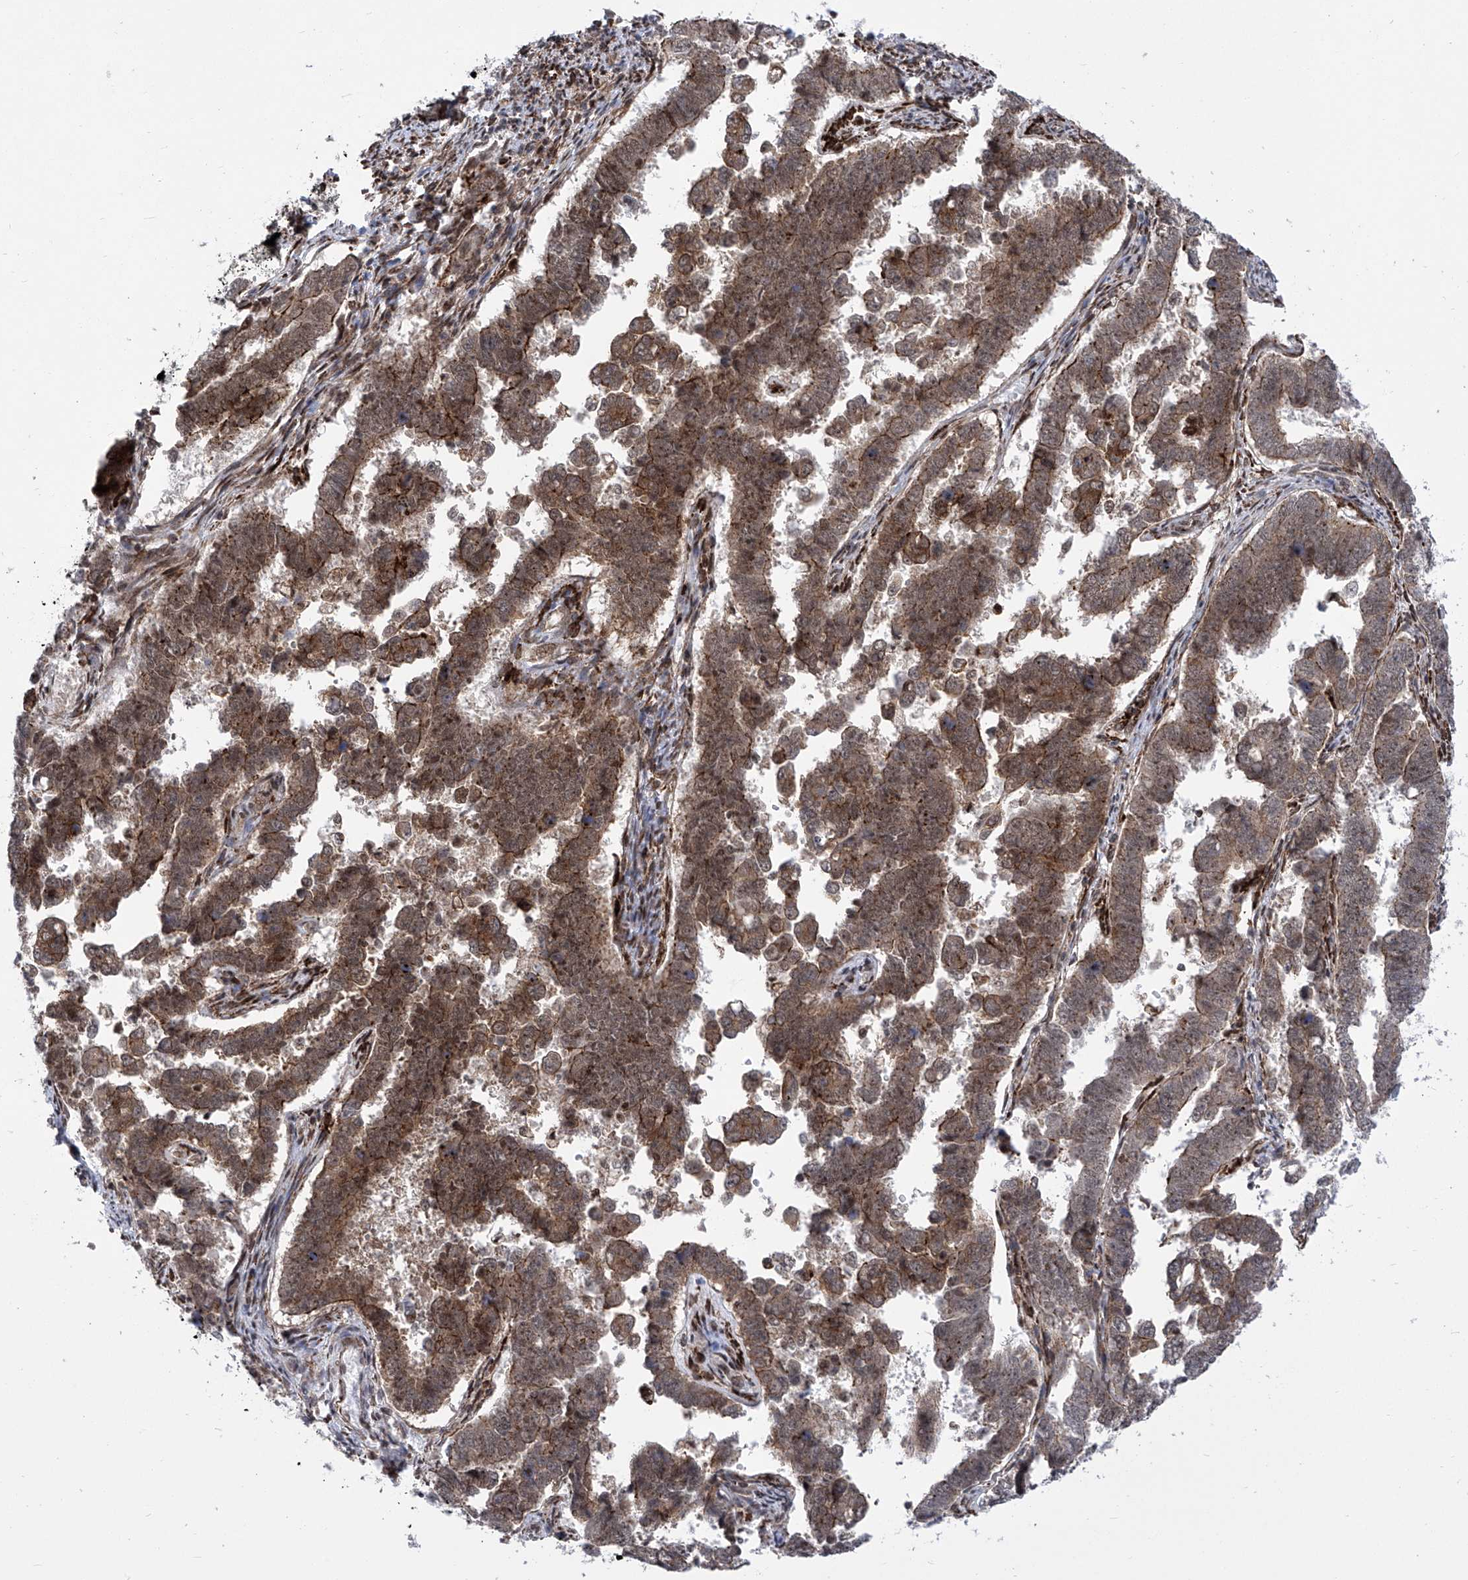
{"staining": {"intensity": "moderate", "quantity": ">75%", "location": "cytoplasmic/membranous,nuclear"}, "tissue": "endometrial cancer", "cell_type": "Tumor cells", "image_type": "cancer", "snomed": [{"axis": "morphology", "description": "Adenocarcinoma, NOS"}, {"axis": "topography", "description": "Endometrium"}], "caption": "About >75% of tumor cells in adenocarcinoma (endometrial) display moderate cytoplasmic/membranous and nuclear protein positivity as visualized by brown immunohistochemical staining.", "gene": "CEP290", "patient": {"sex": "female", "age": 75}}